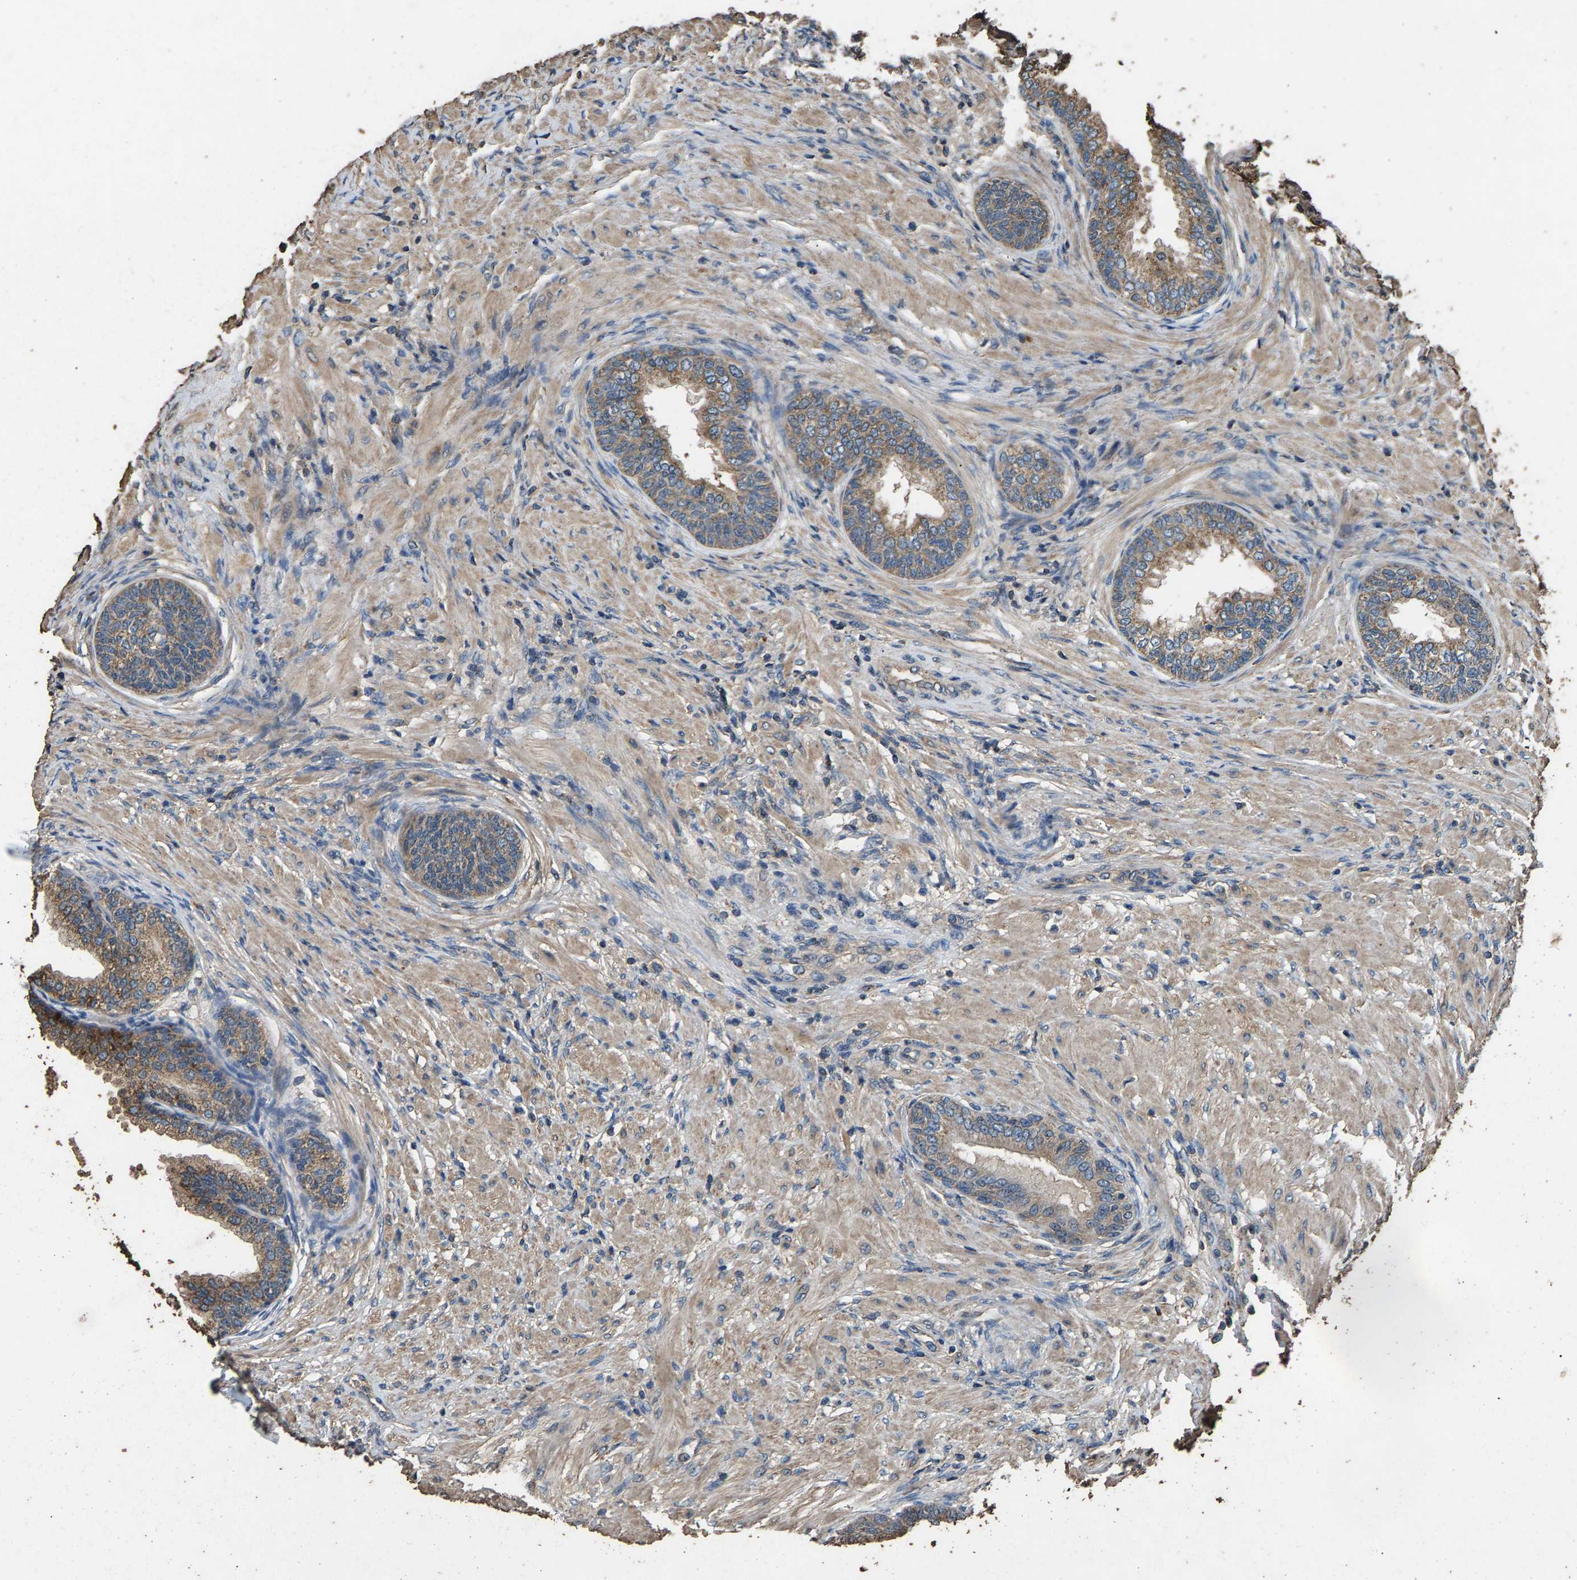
{"staining": {"intensity": "weak", "quantity": ">75%", "location": "cytoplasmic/membranous"}, "tissue": "prostate", "cell_type": "Glandular cells", "image_type": "normal", "snomed": [{"axis": "morphology", "description": "Normal tissue, NOS"}, {"axis": "topography", "description": "Prostate"}], "caption": "Immunohistochemical staining of normal prostate exhibits >75% levels of weak cytoplasmic/membranous protein expression in about >75% of glandular cells.", "gene": "MRPL27", "patient": {"sex": "male", "age": 76}}